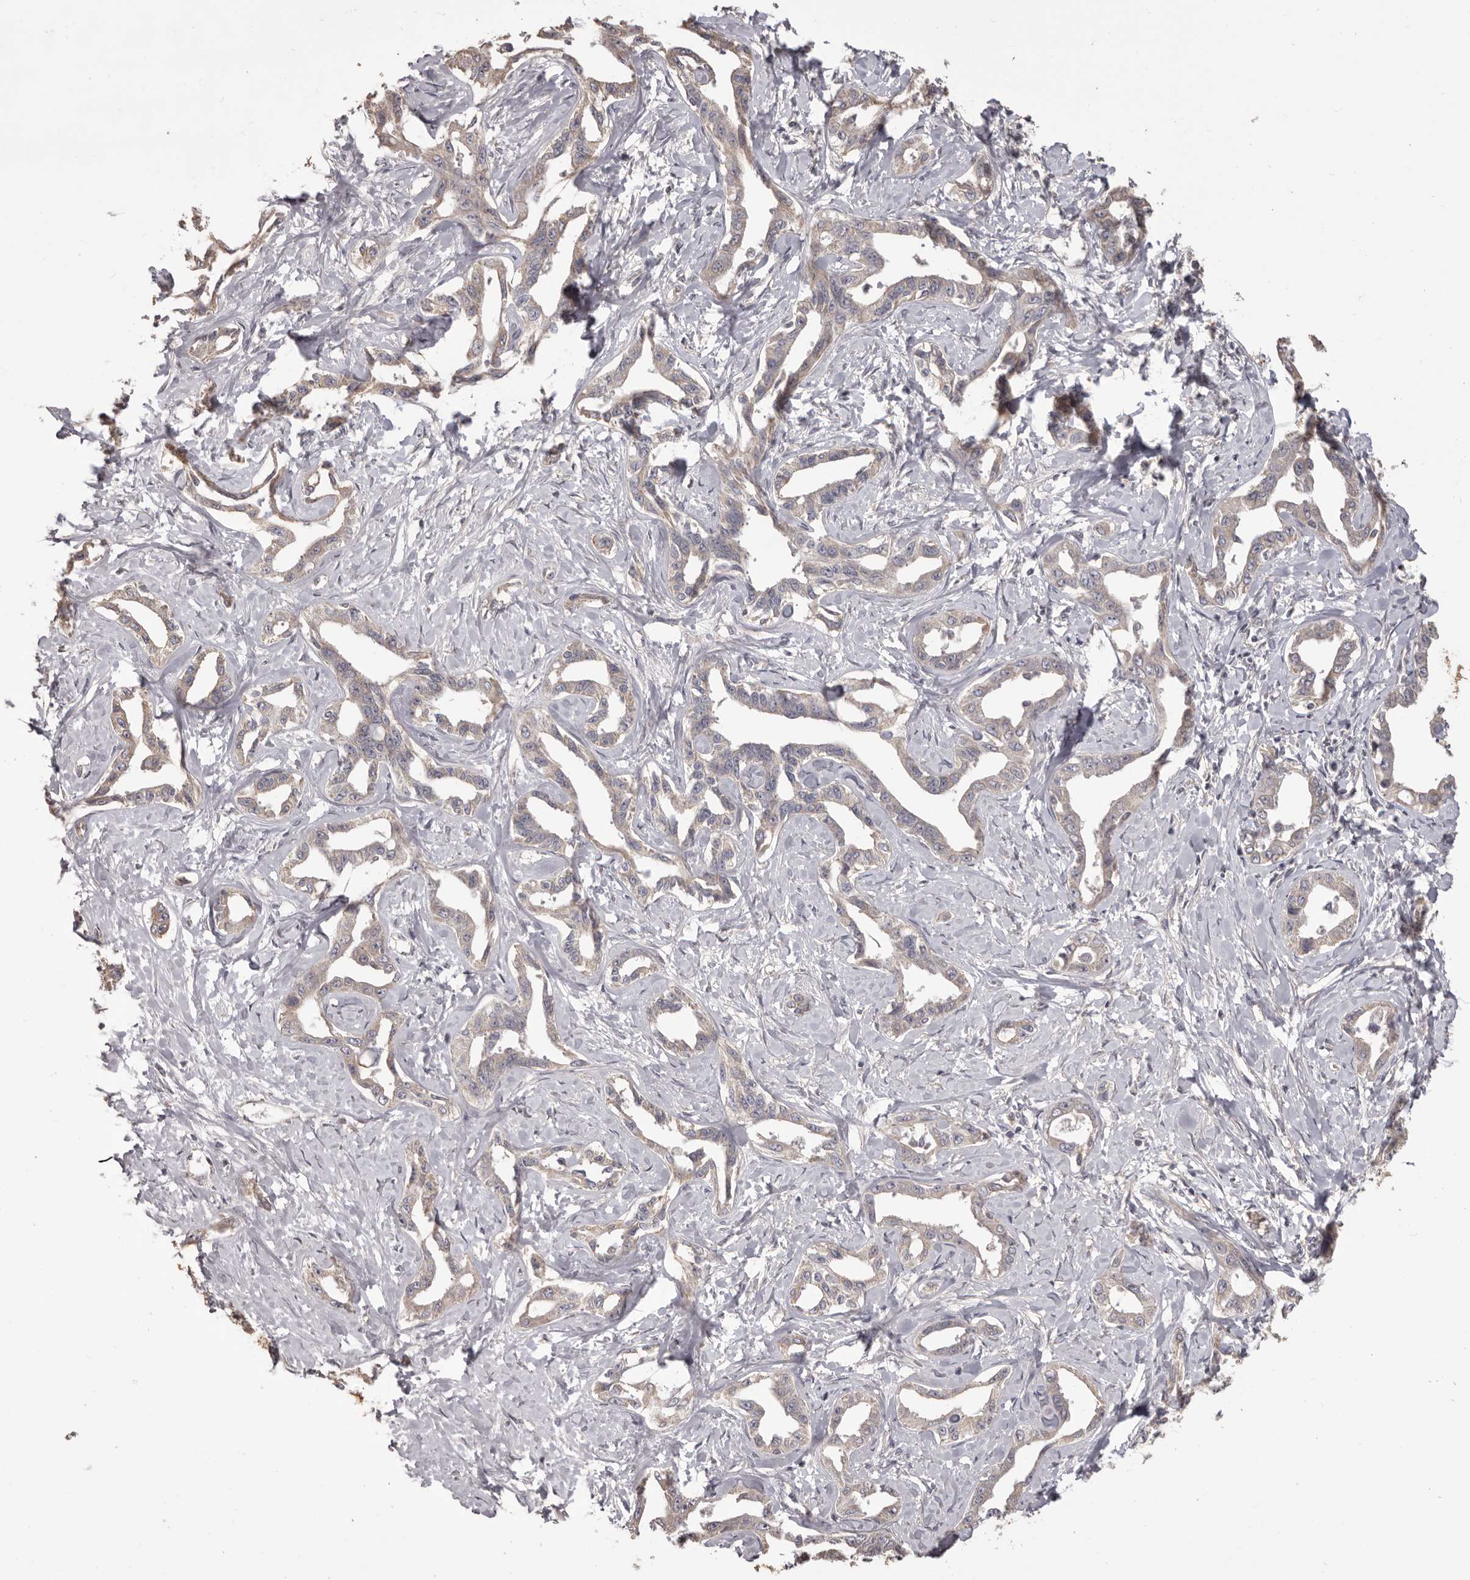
{"staining": {"intensity": "weak", "quantity": "25%-75%", "location": "cytoplasmic/membranous"}, "tissue": "liver cancer", "cell_type": "Tumor cells", "image_type": "cancer", "snomed": [{"axis": "morphology", "description": "Cholangiocarcinoma"}, {"axis": "topography", "description": "Liver"}], "caption": "Immunohistochemical staining of liver cancer (cholangiocarcinoma) exhibits weak cytoplasmic/membranous protein positivity in approximately 25%-75% of tumor cells.", "gene": "HRH1", "patient": {"sex": "male", "age": 59}}